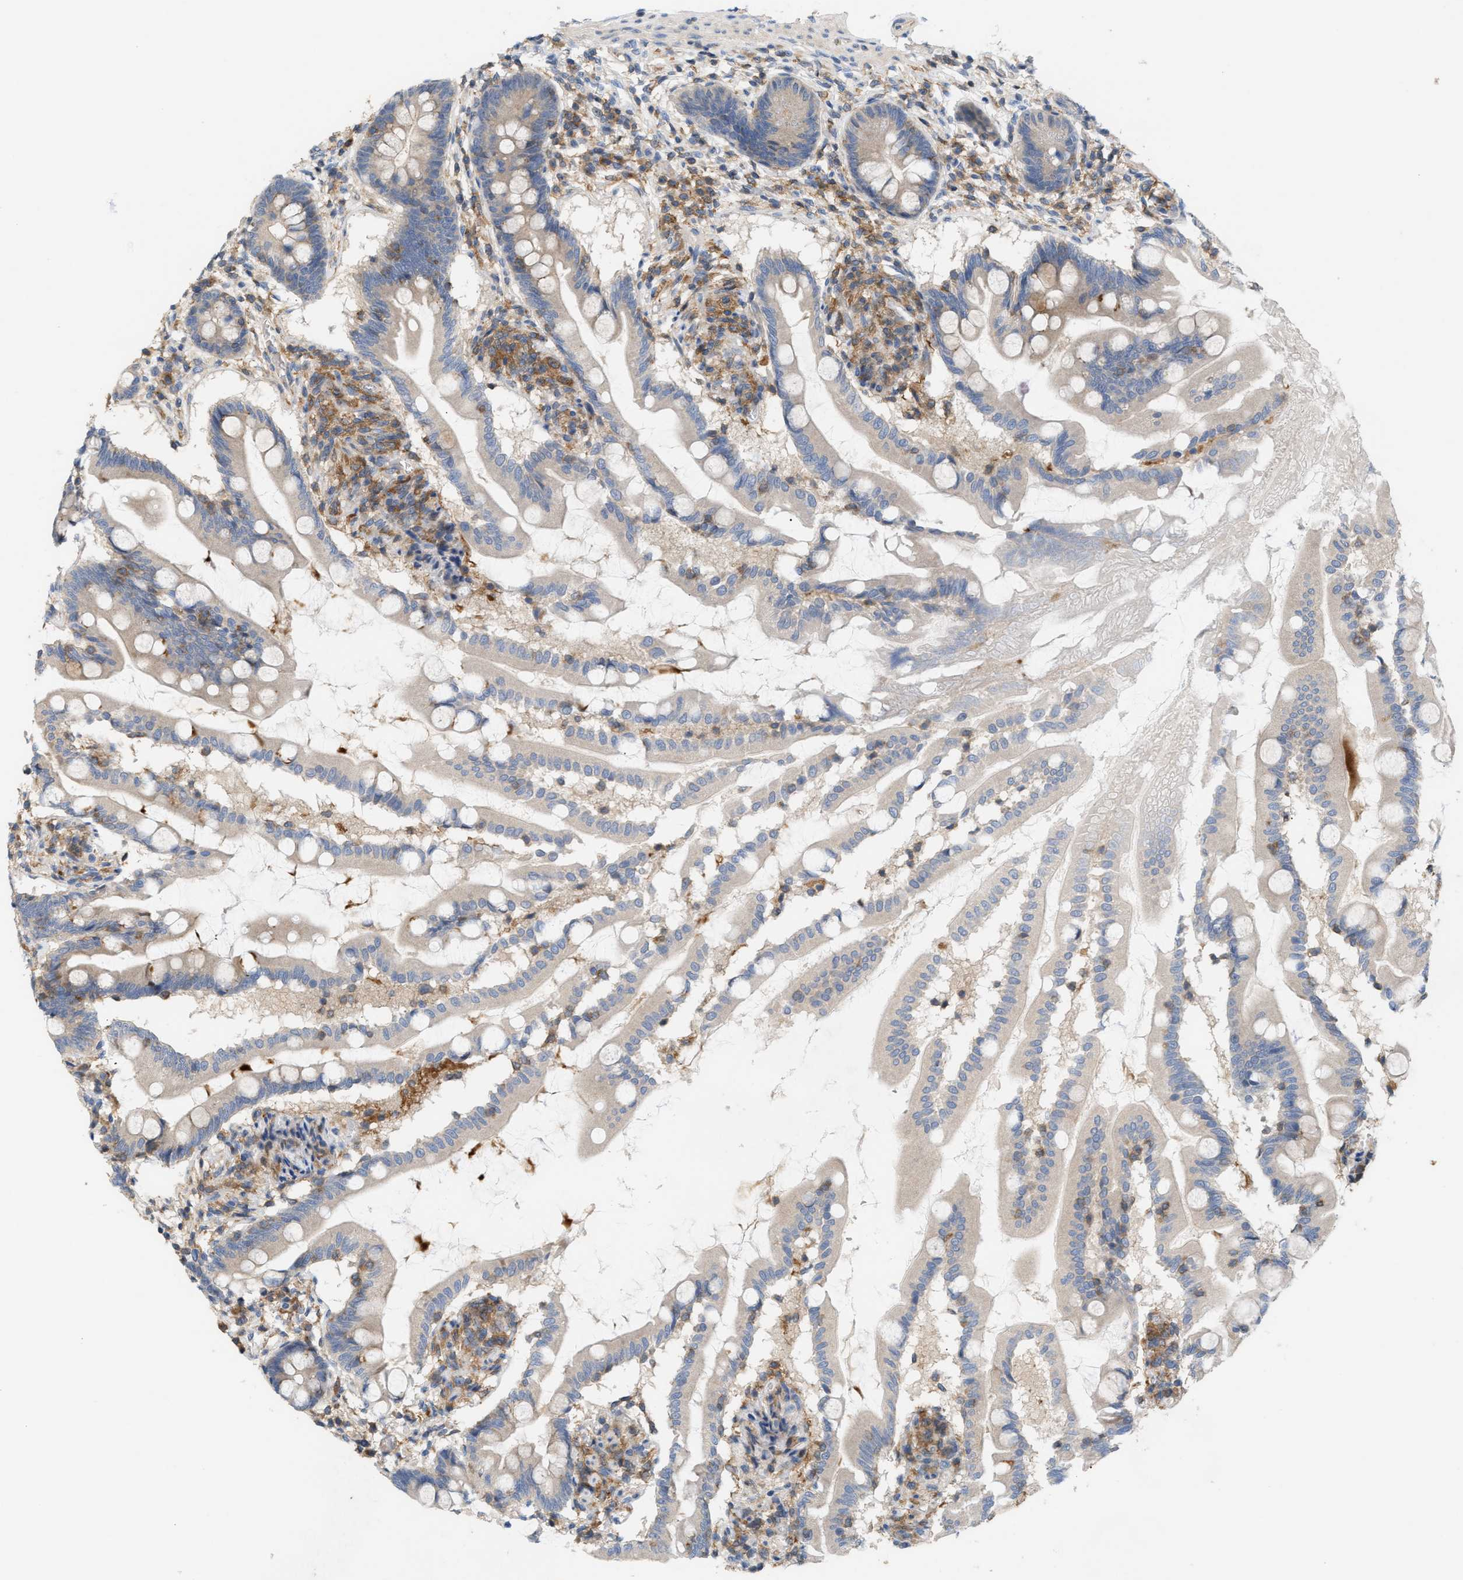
{"staining": {"intensity": "moderate", "quantity": ">75%", "location": "cytoplasmic/membranous"}, "tissue": "small intestine", "cell_type": "Glandular cells", "image_type": "normal", "snomed": [{"axis": "morphology", "description": "Normal tissue, NOS"}, {"axis": "topography", "description": "Small intestine"}], "caption": "Small intestine stained with immunohistochemistry demonstrates moderate cytoplasmic/membranous expression in approximately >75% of glandular cells. Immunohistochemistry (ihc) stains the protein in brown and the nuclei are stained blue.", "gene": "DBNL", "patient": {"sex": "female", "age": 56}}